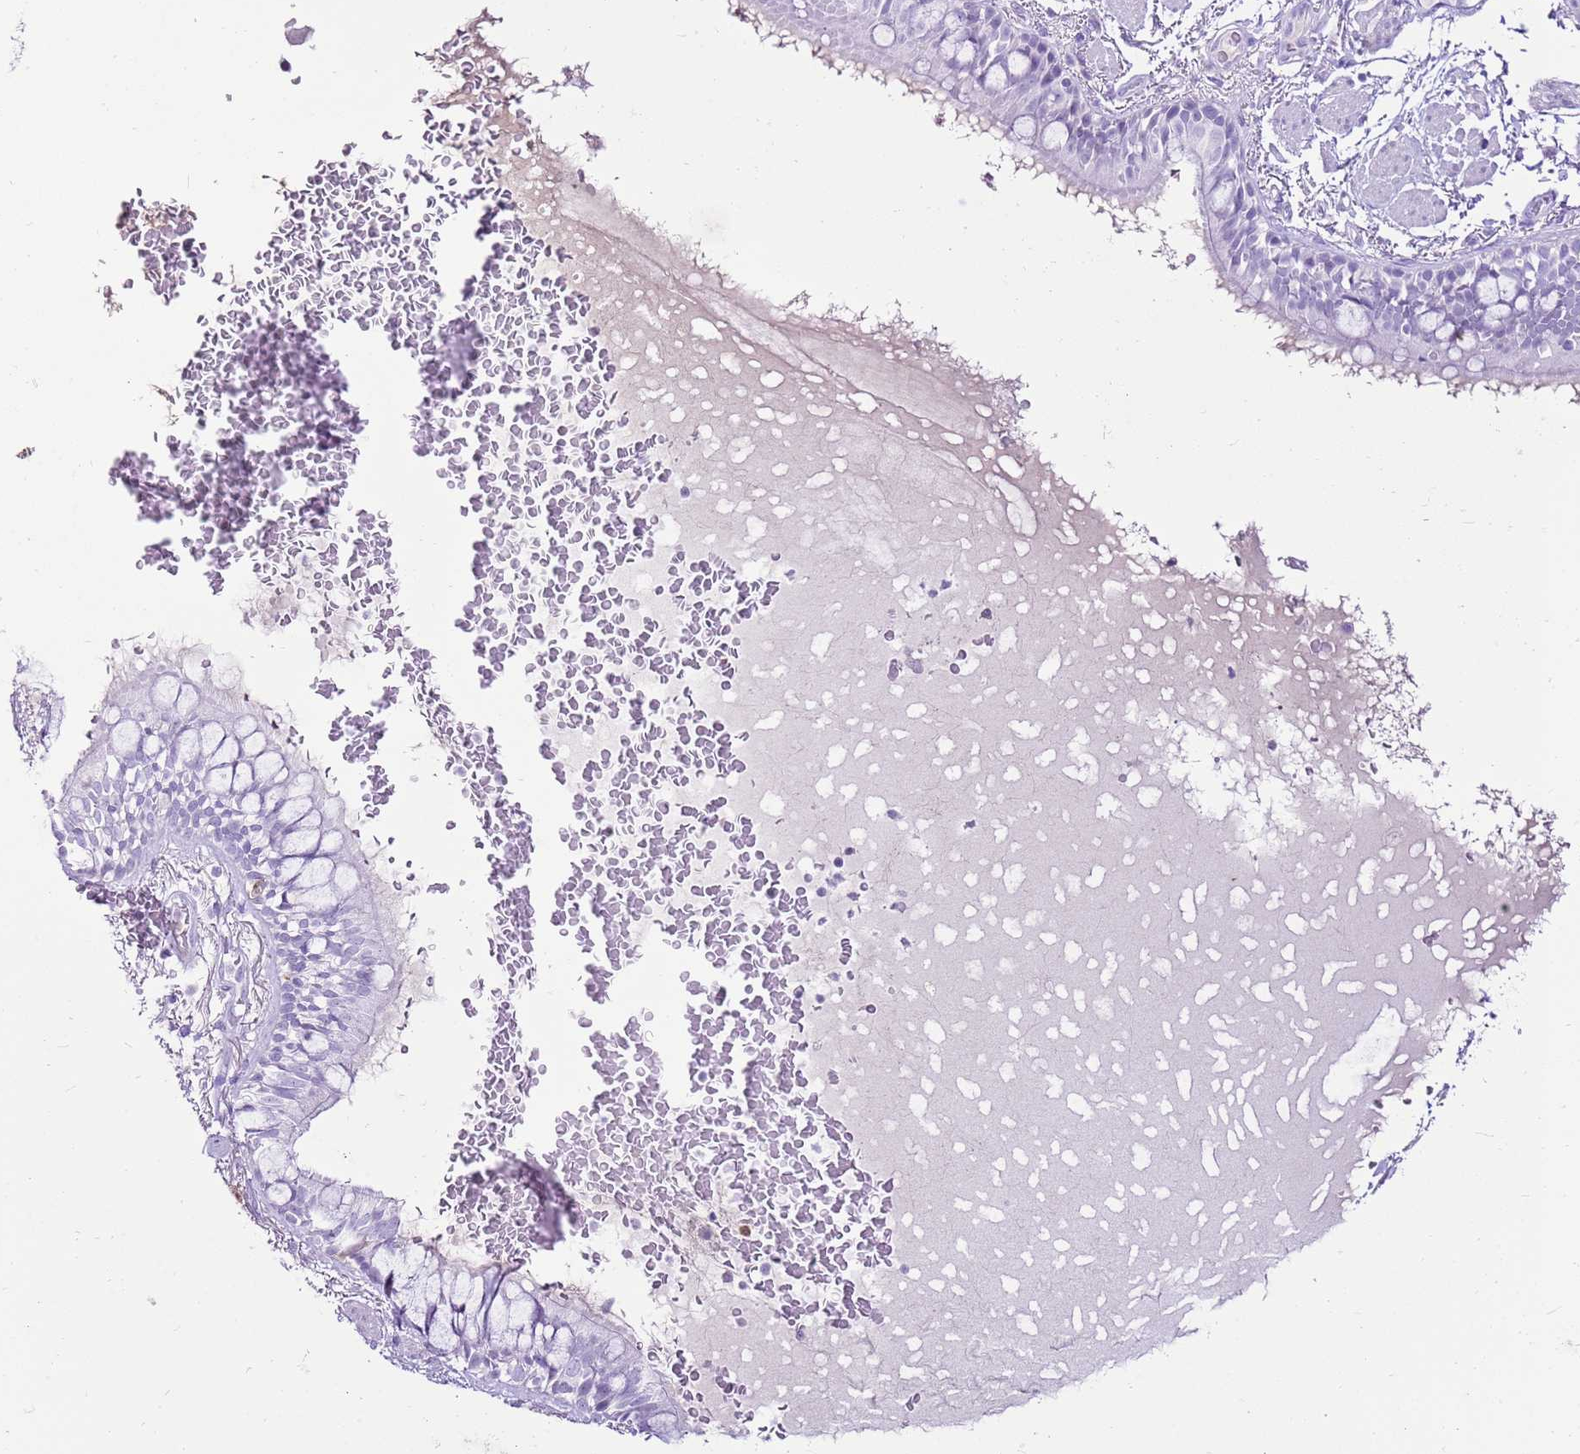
{"staining": {"intensity": "negative", "quantity": "none", "location": "none"}, "tissue": "bronchus", "cell_type": "Respiratory epithelial cells", "image_type": "normal", "snomed": [{"axis": "morphology", "description": "Normal tissue, NOS"}, {"axis": "topography", "description": "Bronchus"}], "caption": "IHC image of benign bronchus stained for a protein (brown), which demonstrates no positivity in respiratory epithelial cells. (Immunohistochemistry, brightfield microscopy, high magnification).", "gene": "SPC25", "patient": {"sex": "male", "age": 70}}